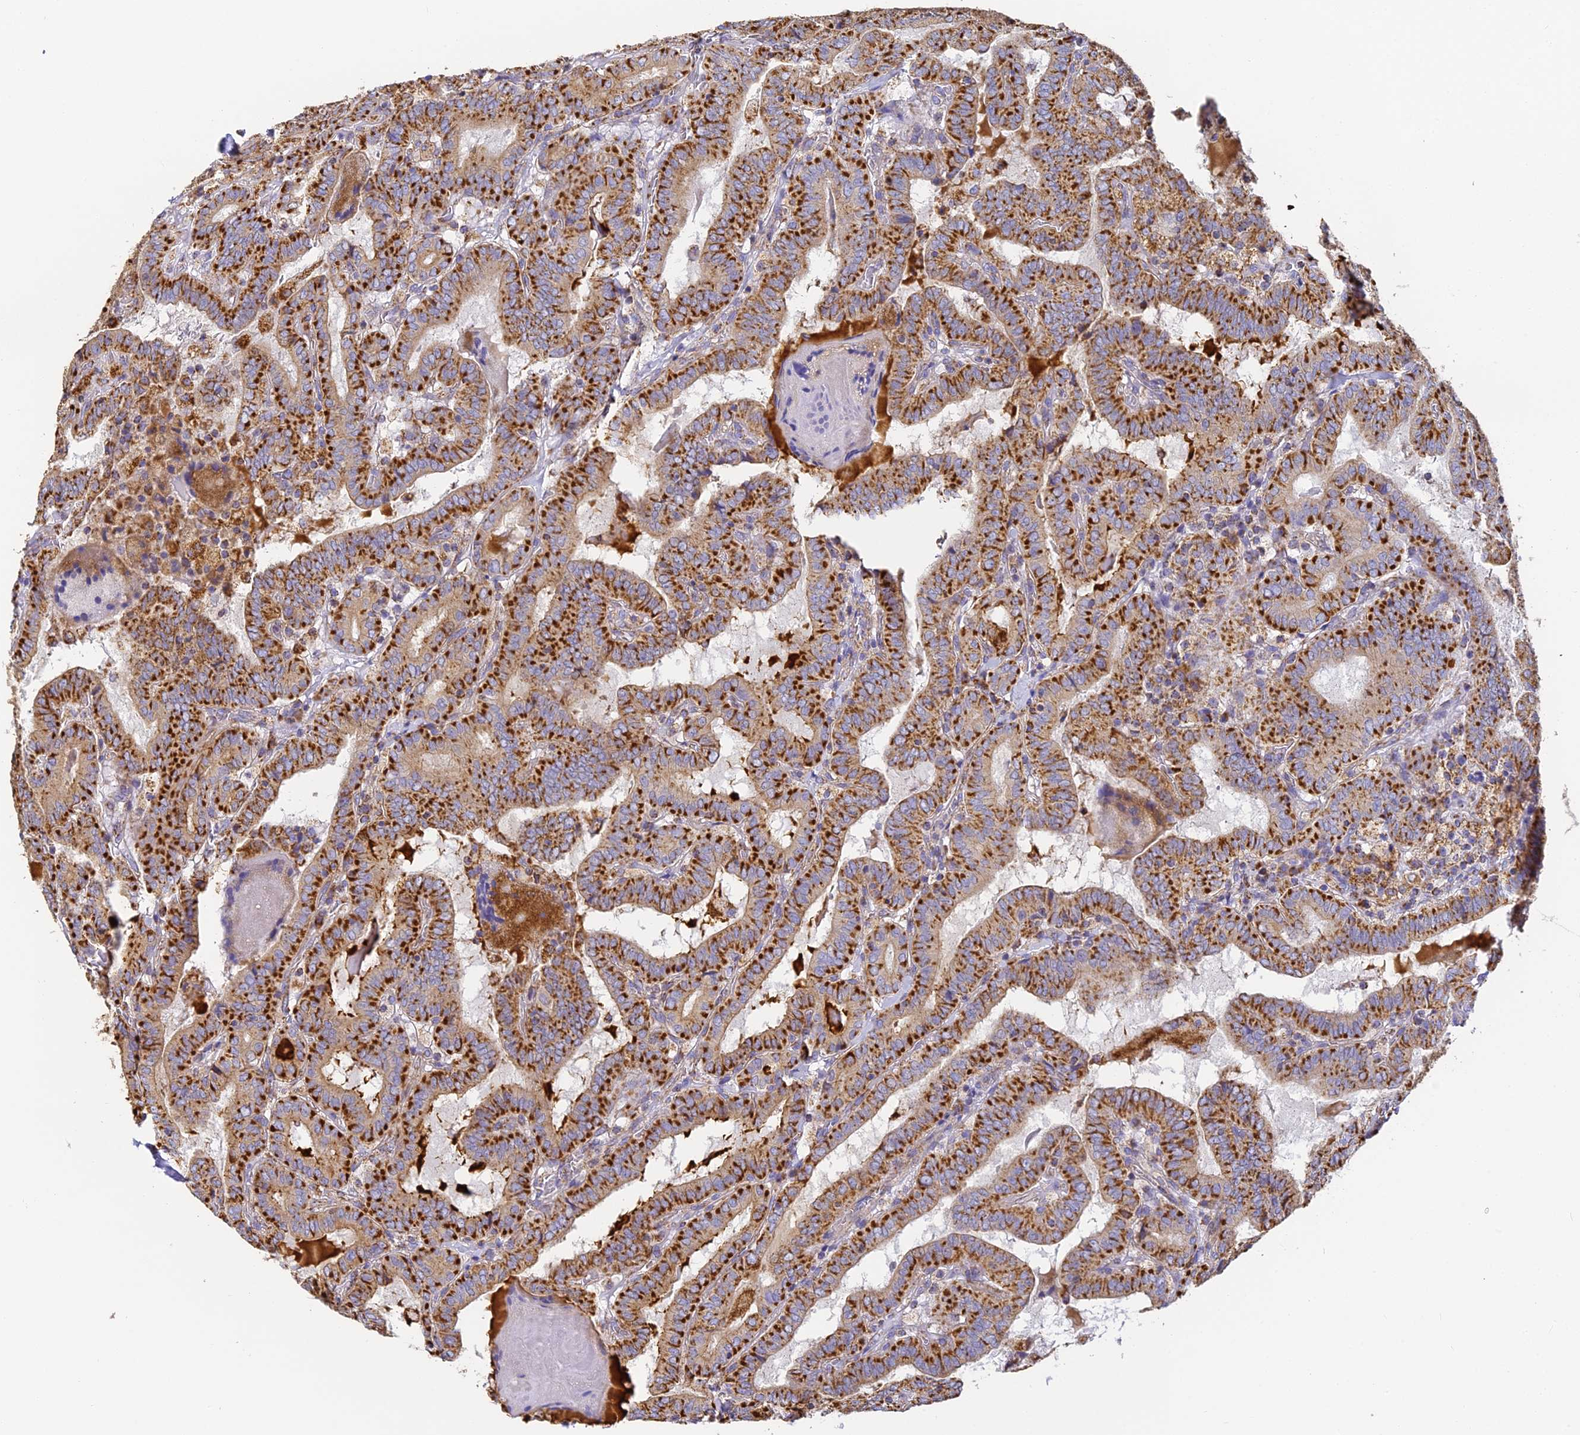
{"staining": {"intensity": "strong", "quantity": ">75%", "location": "cytoplasmic/membranous"}, "tissue": "thyroid cancer", "cell_type": "Tumor cells", "image_type": "cancer", "snomed": [{"axis": "morphology", "description": "Papillary adenocarcinoma, NOS"}, {"axis": "topography", "description": "Thyroid gland"}], "caption": "Immunohistochemistry (DAB (3,3'-diaminobenzidine)) staining of thyroid papillary adenocarcinoma exhibits strong cytoplasmic/membranous protein expression in approximately >75% of tumor cells.", "gene": "COX6C", "patient": {"sex": "female", "age": 72}}